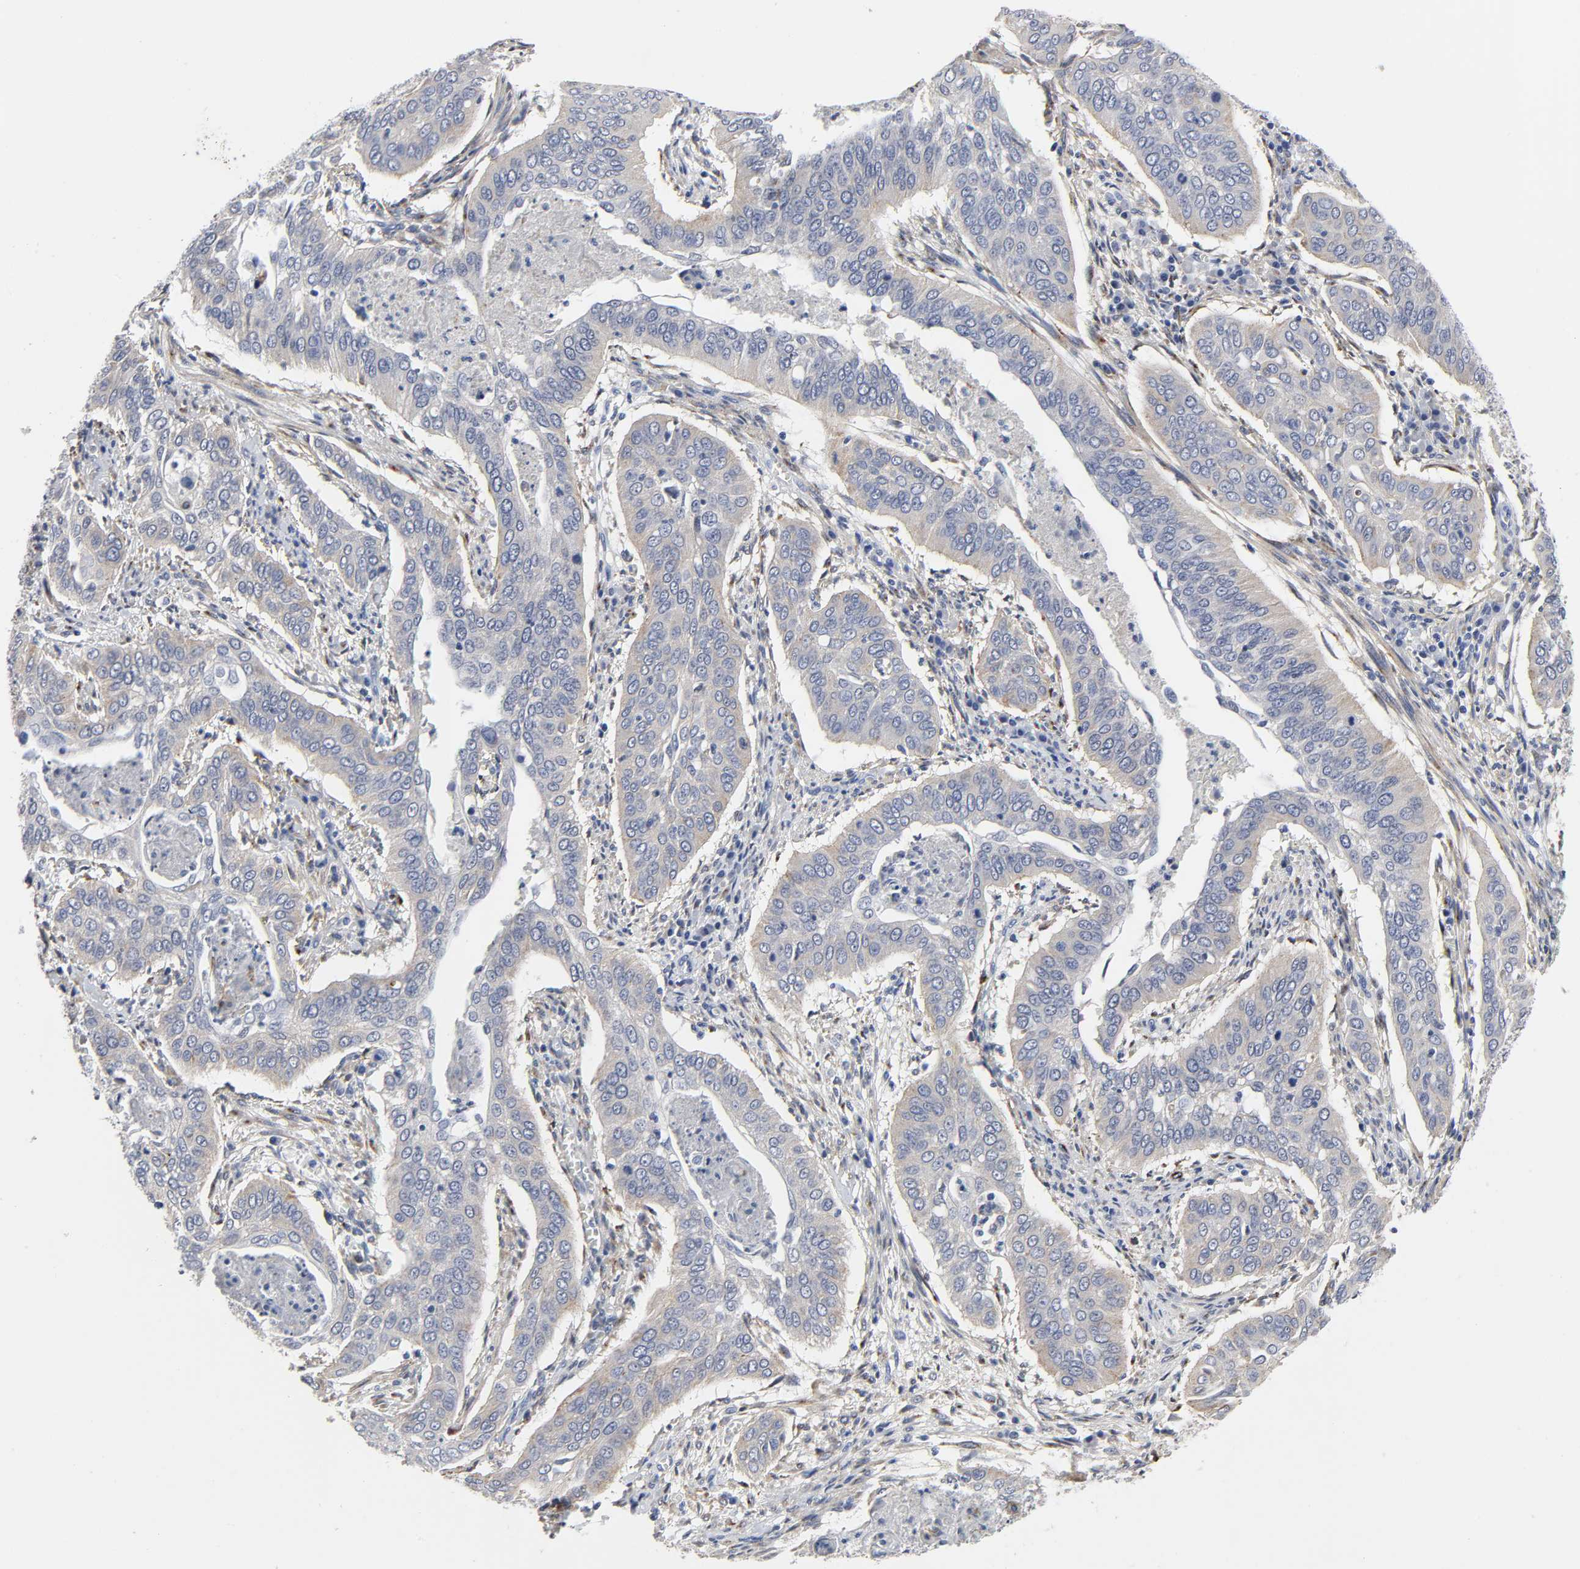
{"staining": {"intensity": "weak", "quantity": "<25%", "location": "cytoplasmic/membranous"}, "tissue": "cervical cancer", "cell_type": "Tumor cells", "image_type": "cancer", "snomed": [{"axis": "morphology", "description": "Squamous cell carcinoma, NOS"}, {"axis": "topography", "description": "Cervix"}], "caption": "Immunohistochemistry image of neoplastic tissue: squamous cell carcinoma (cervical) stained with DAB (3,3'-diaminobenzidine) demonstrates no significant protein staining in tumor cells. (DAB (3,3'-diaminobenzidine) immunohistochemistry with hematoxylin counter stain).", "gene": "LRP1", "patient": {"sex": "female", "age": 39}}